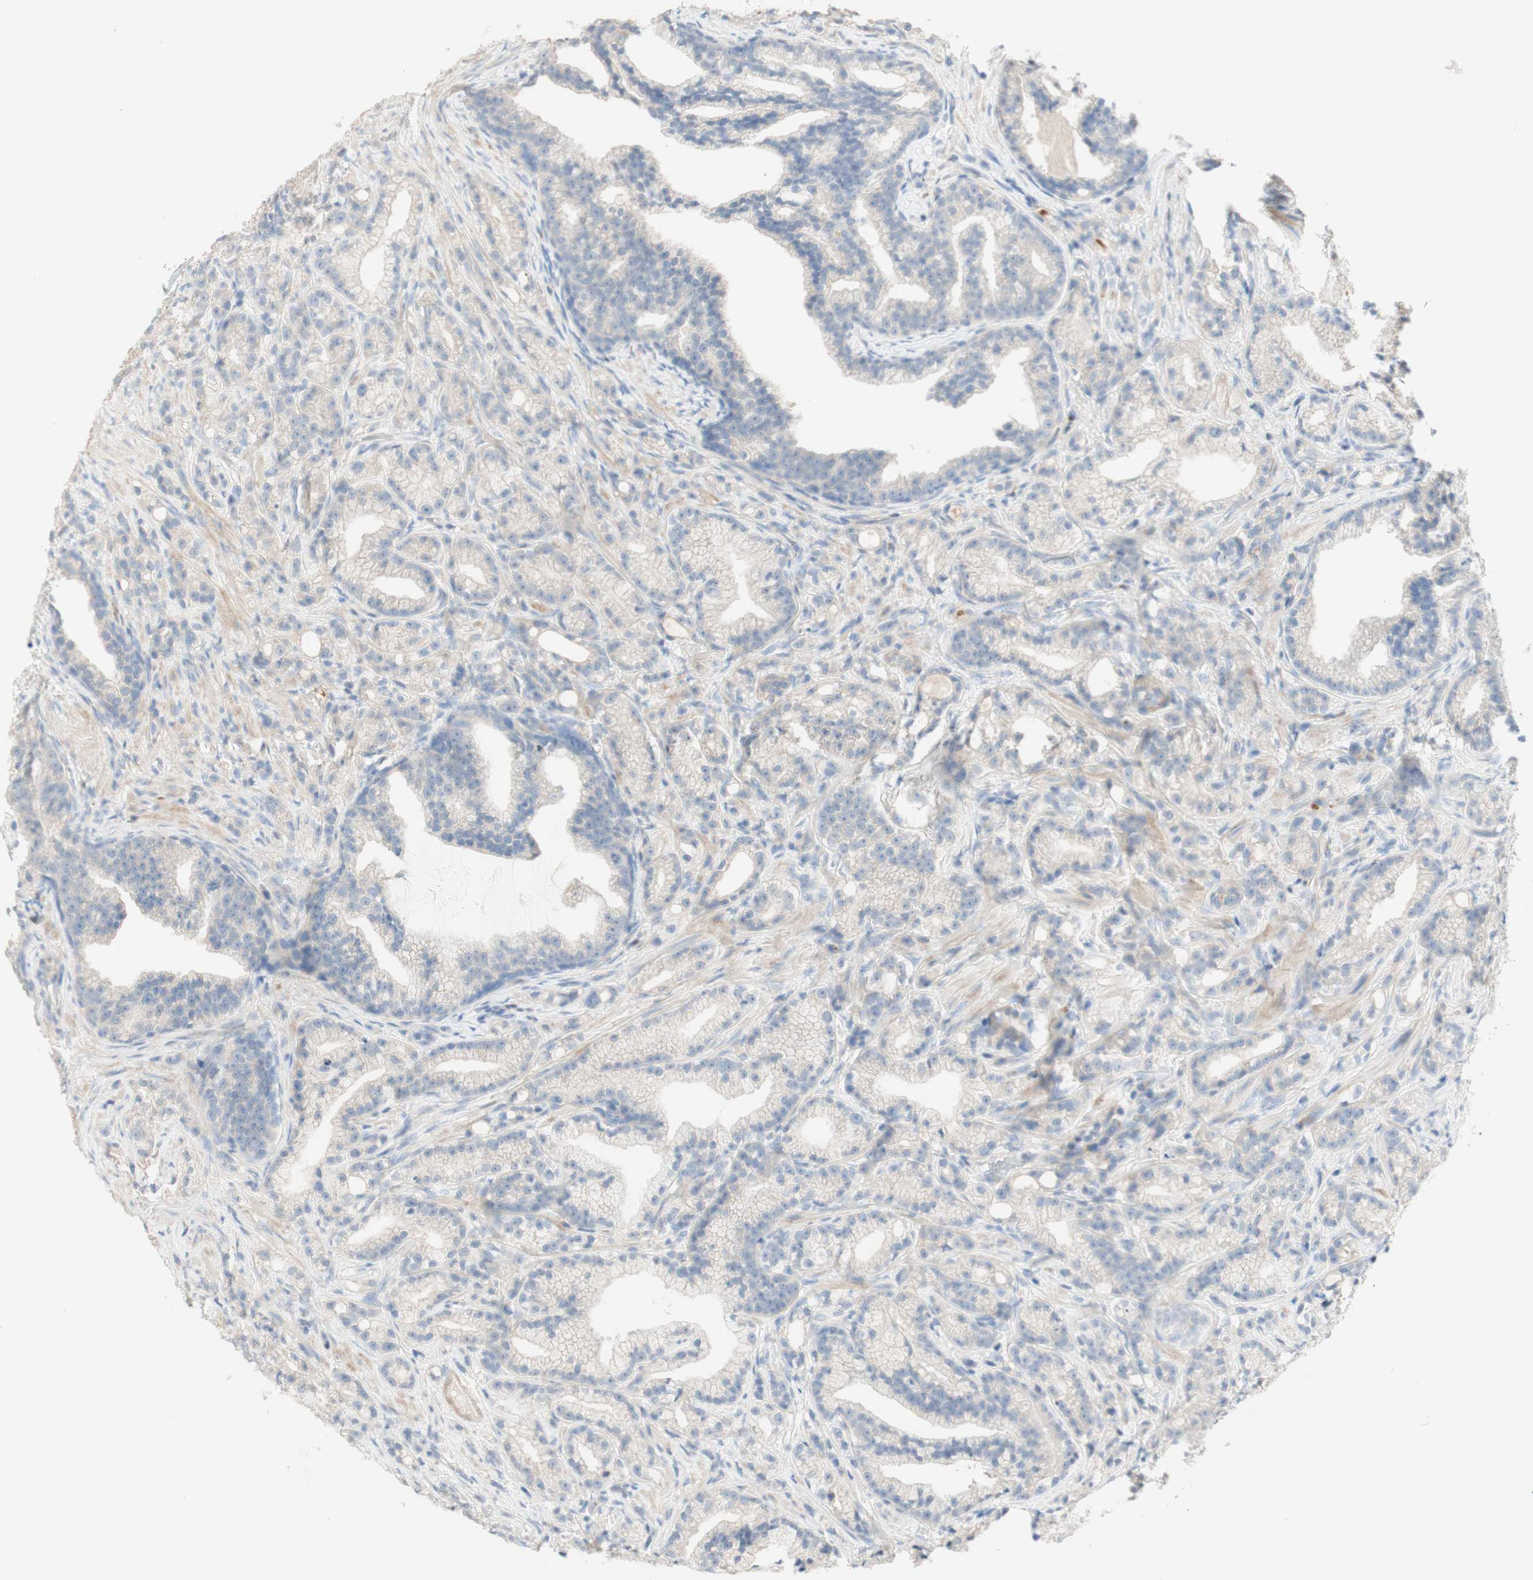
{"staining": {"intensity": "negative", "quantity": "none", "location": "none"}, "tissue": "prostate cancer", "cell_type": "Tumor cells", "image_type": "cancer", "snomed": [{"axis": "morphology", "description": "Adenocarcinoma, Low grade"}, {"axis": "topography", "description": "Prostate"}], "caption": "High power microscopy image of an immunohistochemistry (IHC) micrograph of prostate cancer (adenocarcinoma (low-grade)), revealing no significant staining in tumor cells. (Brightfield microscopy of DAB IHC at high magnification).", "gene": "MANEA", "patient": {"sex": "male", "age": 89}}